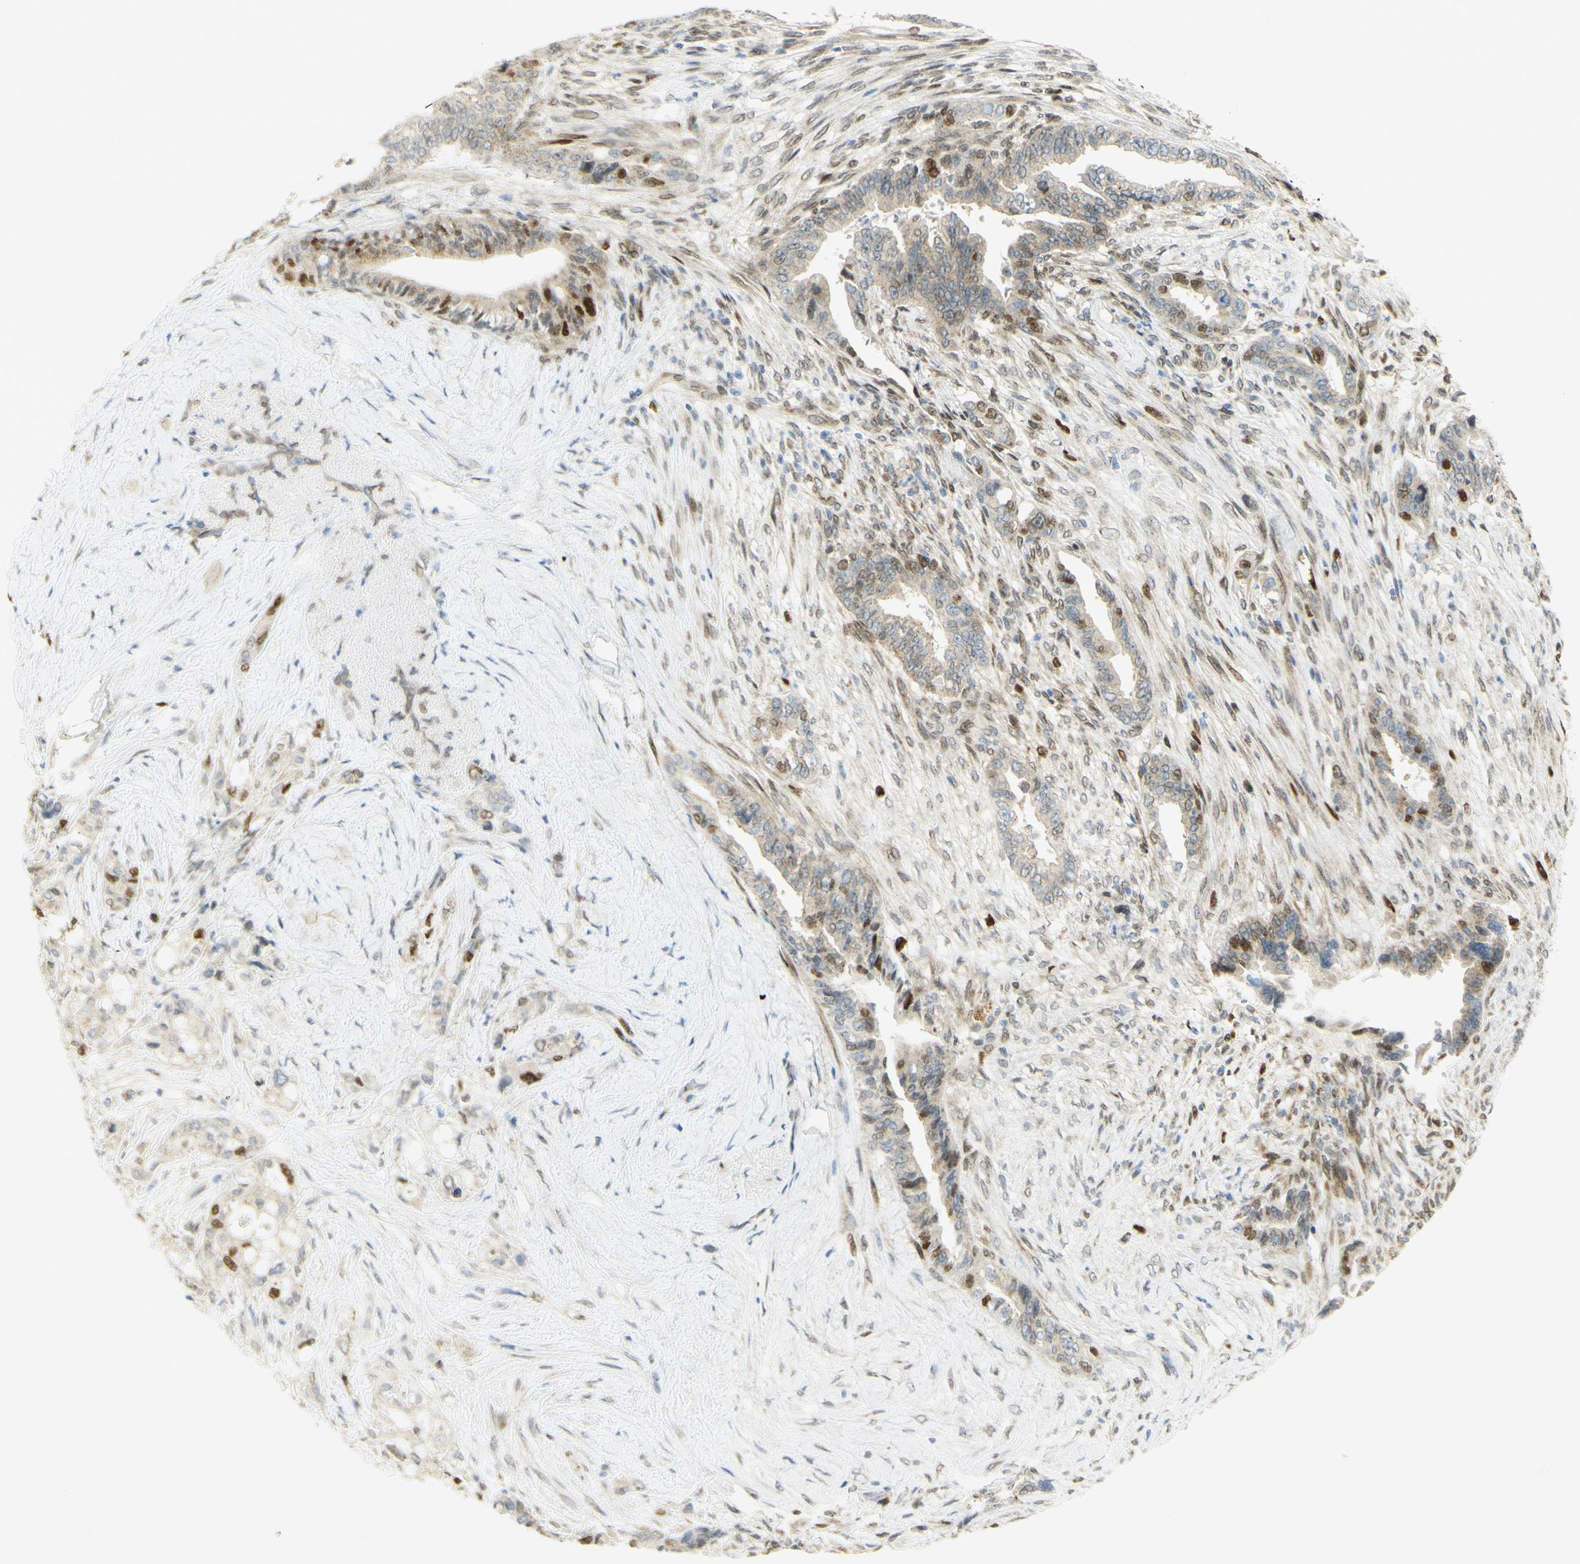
{"staining": {"intensity": "strong", "quantity": "<25%", "location": "nuclear"}, "tissue": "pancreatic cancer", "cell_type": "Tumor cells", "image_type": "cancer", "snomed": [{"axis": "morphology", "description": "Adenocarcinoma, NOS"}, {"axis": "topography", "description": "Pancreas"}], "caption": "Pancreatic adenocarcinoma was stained to show a protein in brown. There is medium levels of strong nuclear expression in about <25% of tumor cells.", "gene": "E2F1", "patient": {"sex": "male", "age": 70}}